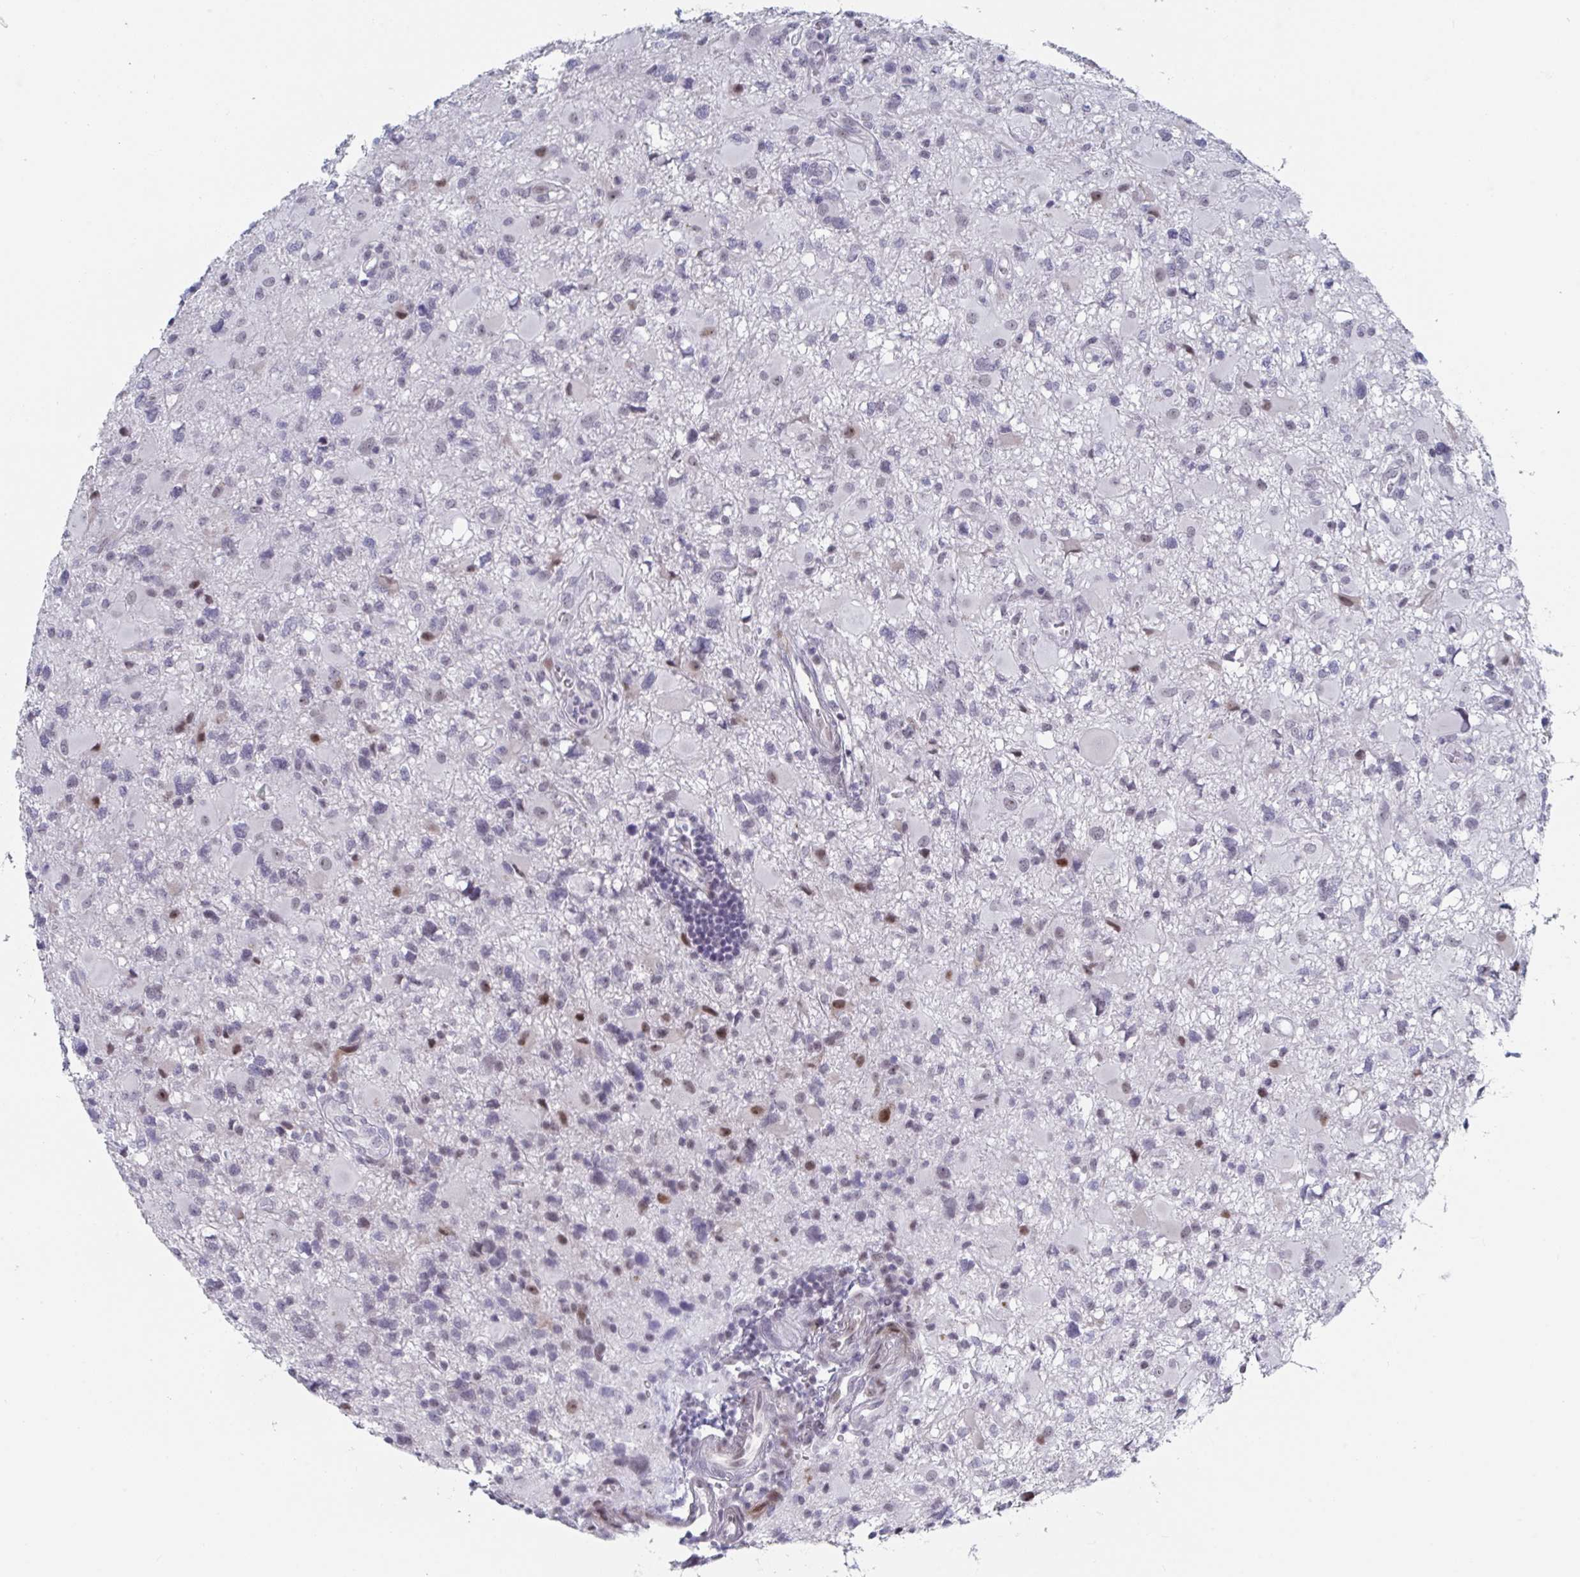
{"staining": {"intensity": "moderate", "quantity": "<25%", "location": "nuclear"}, "tissue": "glioma", "cell_type": "Tumor cells", "image_type": "cancer", "snomed": [{"axis": "morphology", "description": "Glioma, malignant, High grade"}, {"axis": "topography", "description": "Brain"}], "caption": "Glioma tissue demonstrates moderate nuclear expression in about <25% of tumor cells, visualized by immunohistochemistry.", "gene": "NR1H2", "patient": {"sex": "male", "age": 54}}